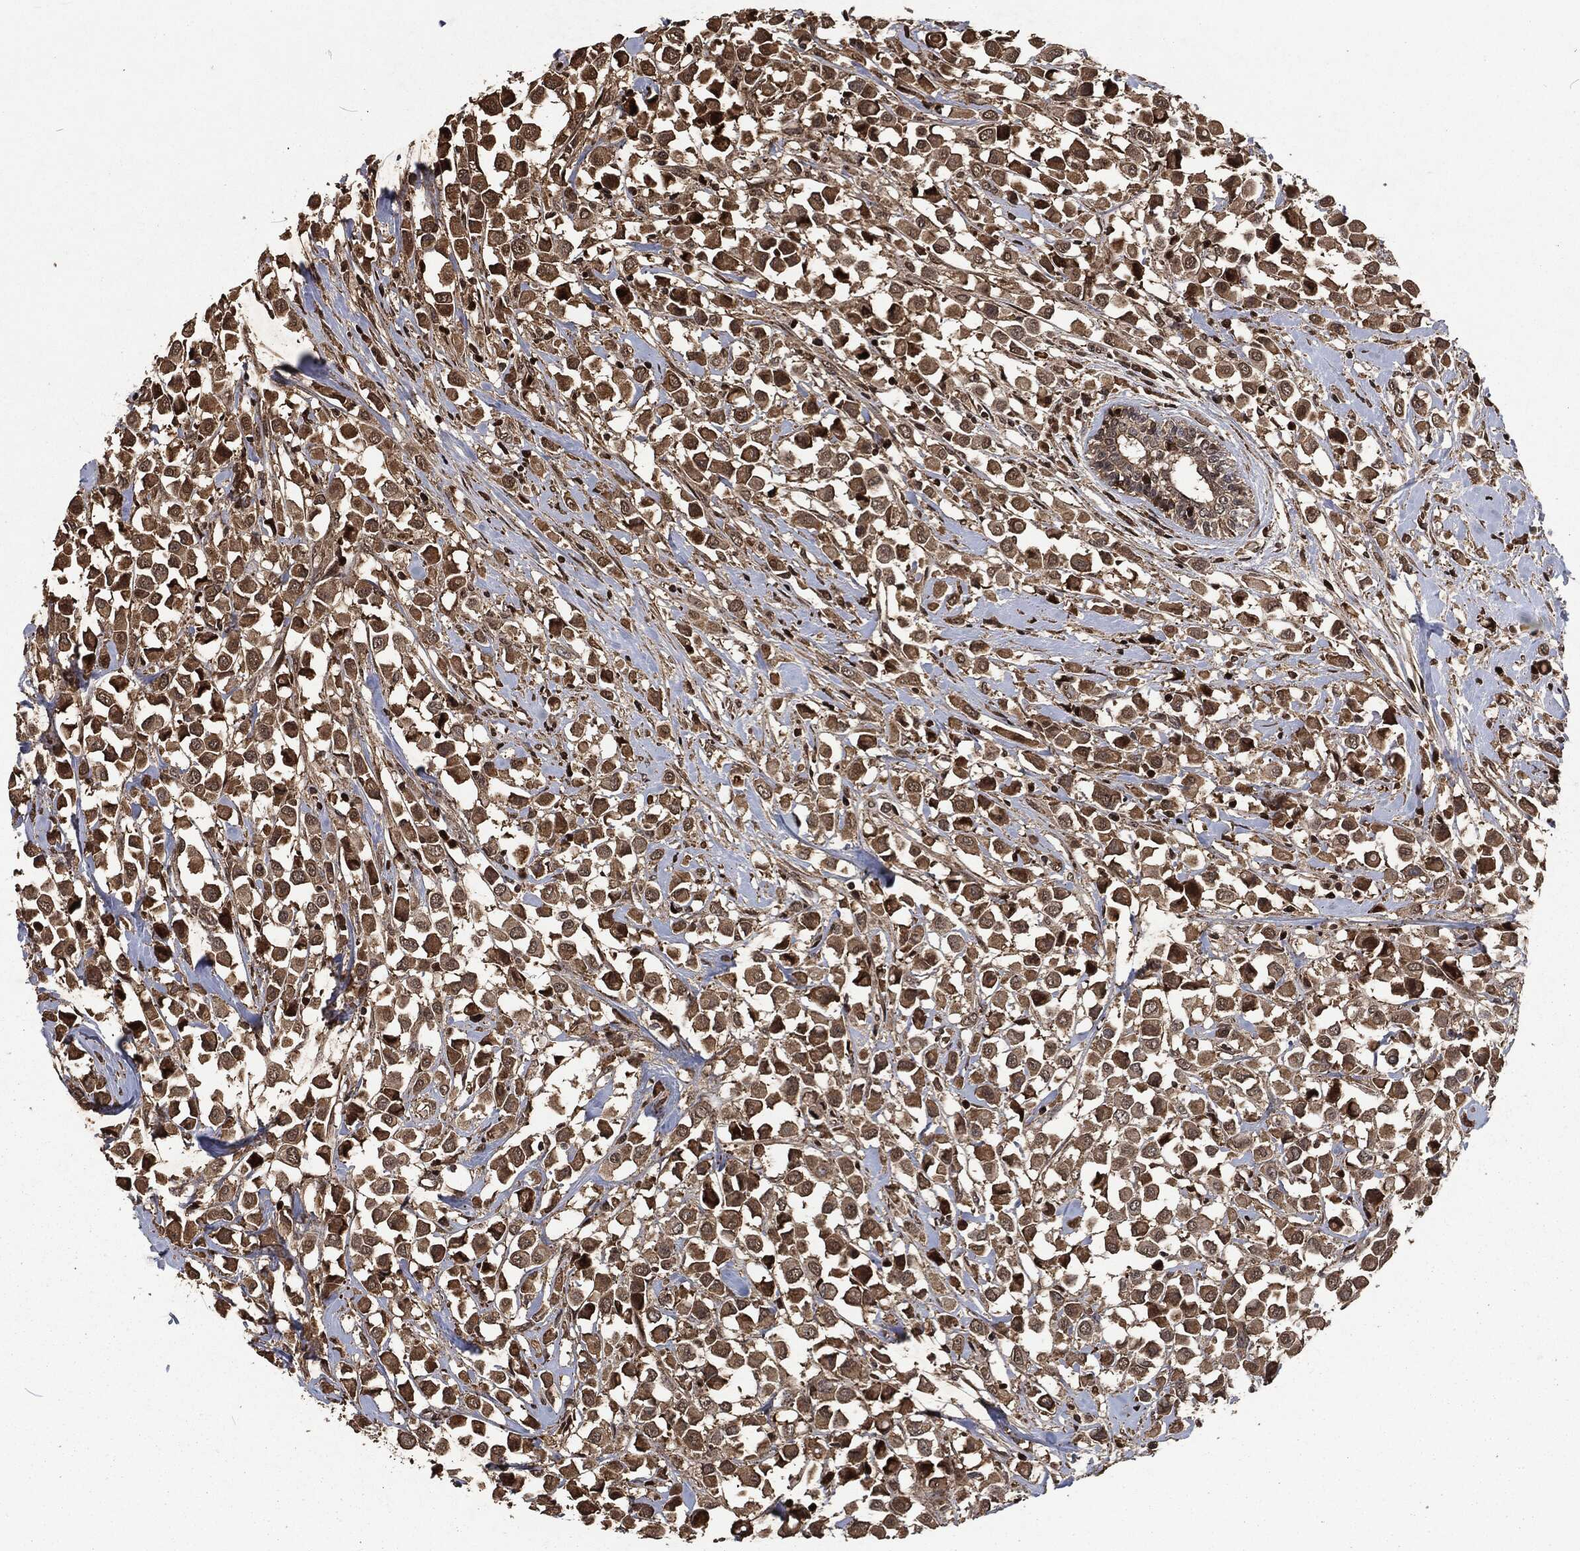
{"staining": {"intensity": "strong", "quantity": "<25%", "location": "cytoplasmic/membranous"}, "tissue": "breast cancer", "cell_type": "Tumor cells", "image_type": "cancer", "snomed": [{"axis": "morphology", "description": "Duct carcinoma"}, {"axis": "topography", "description": "Breast"}], "caption": "Immunohistochemistry staining of intraductal carcinoma (breast), which shows medium levels of strong cytoplasmic/membranous positivity in approximately <25% of tumor cells indicating strong cytoplasmic/membranous protein staining. The staining was performed using DAB (brown) for protein detection and nuclei were counterstained in hematoxylin (blue).", "gene": "SNAI1", "patient": {"sex": "female", "age": 61}}